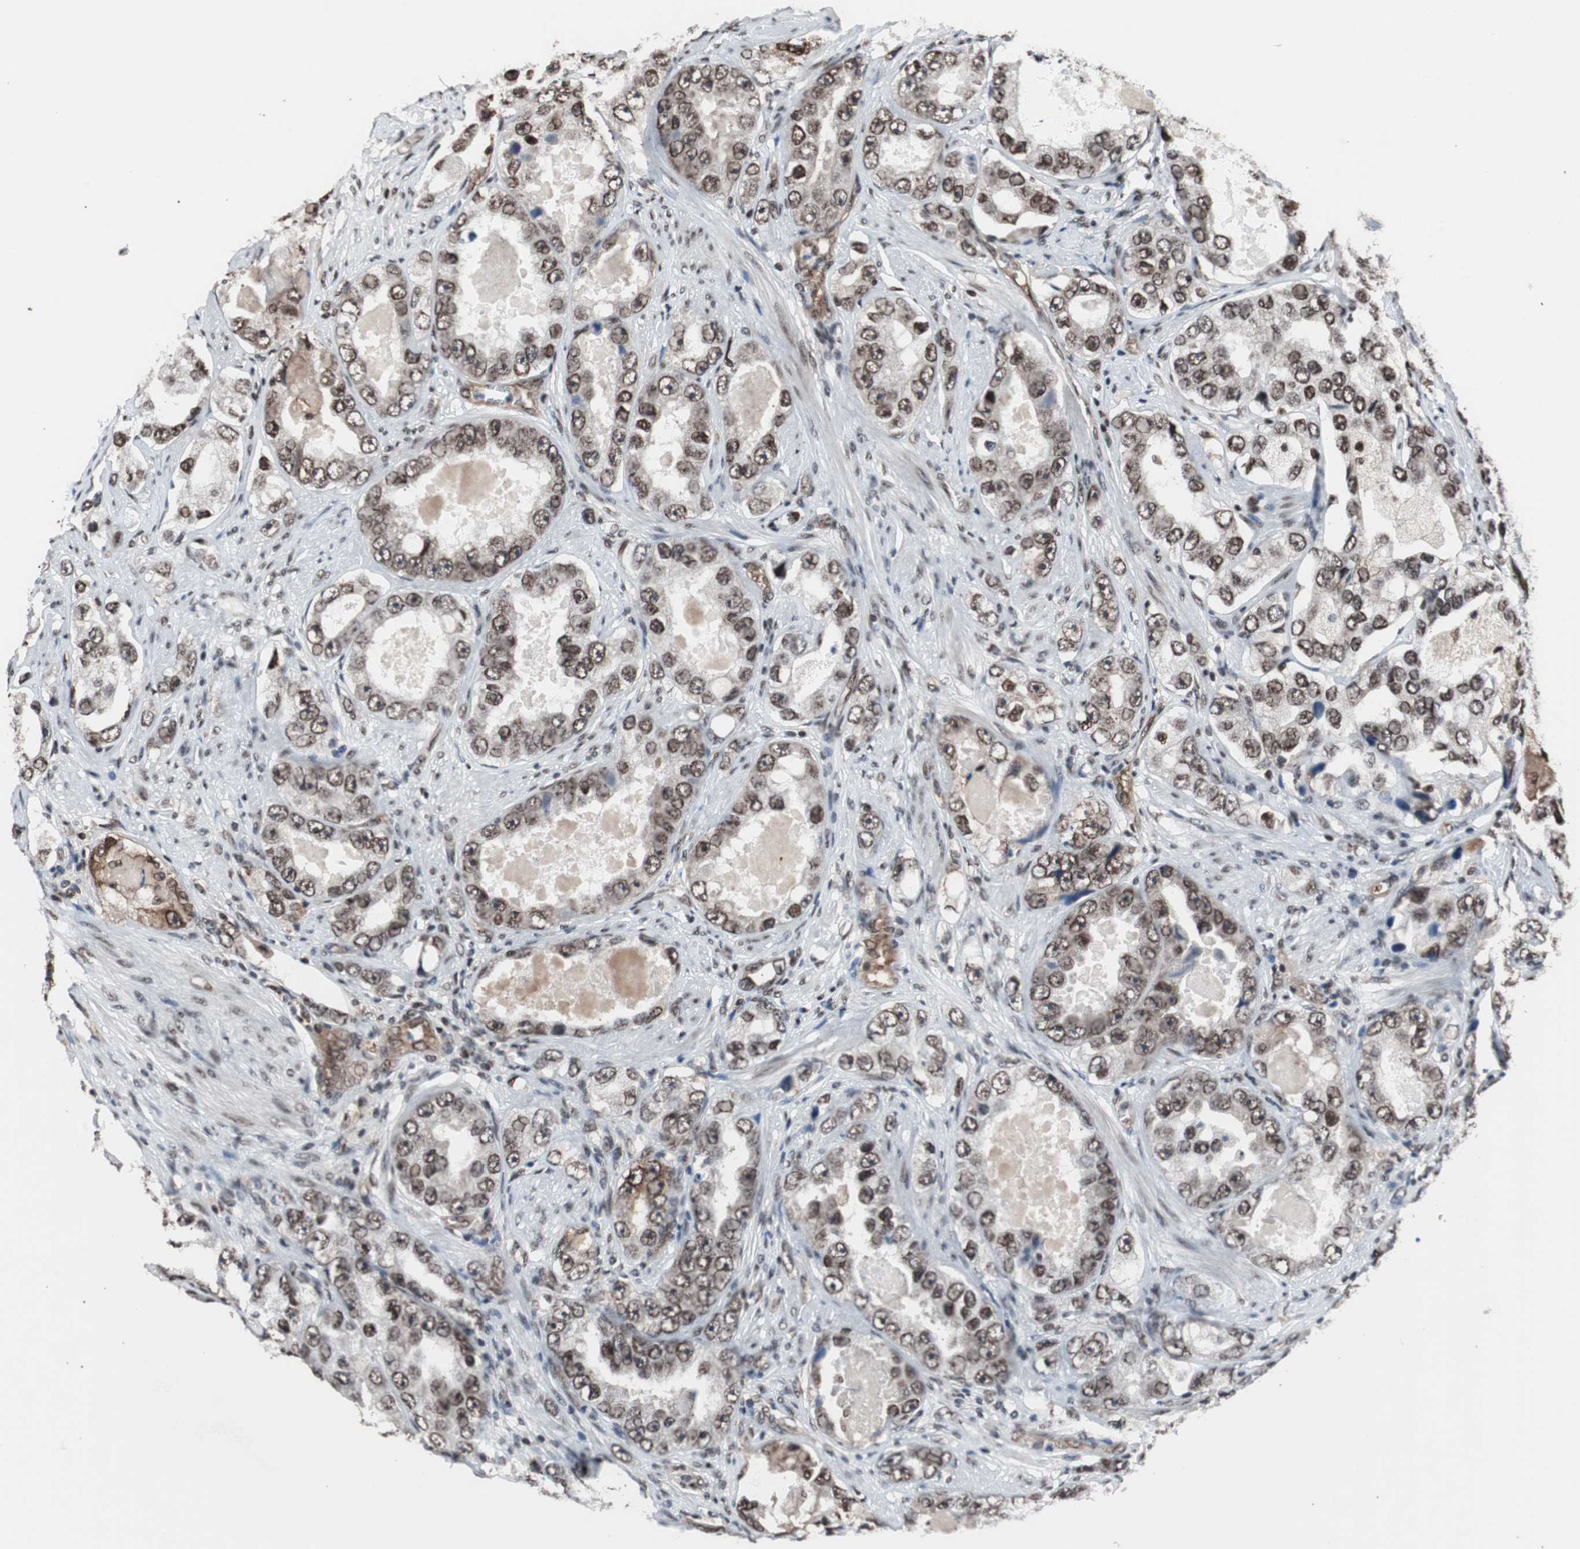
{"staining": {"intensity": "moderate", "quantity": ">75%", "location": "nuclear"}, "tissue": "prostate cancer", "cell_type": "Tumor cells", "image_type": "cancer", "snomed": [{"axis": "morphology", "description": "Adenocarcinoma, High grade"}, {"axis": "topography", "description": "Prostate"}], "caption": "Prostate cancer stained with a protein marker shows moderate staining in tumor cells.", "gene": "POGZ", "patient": {"sex": "male", "age": 63}}